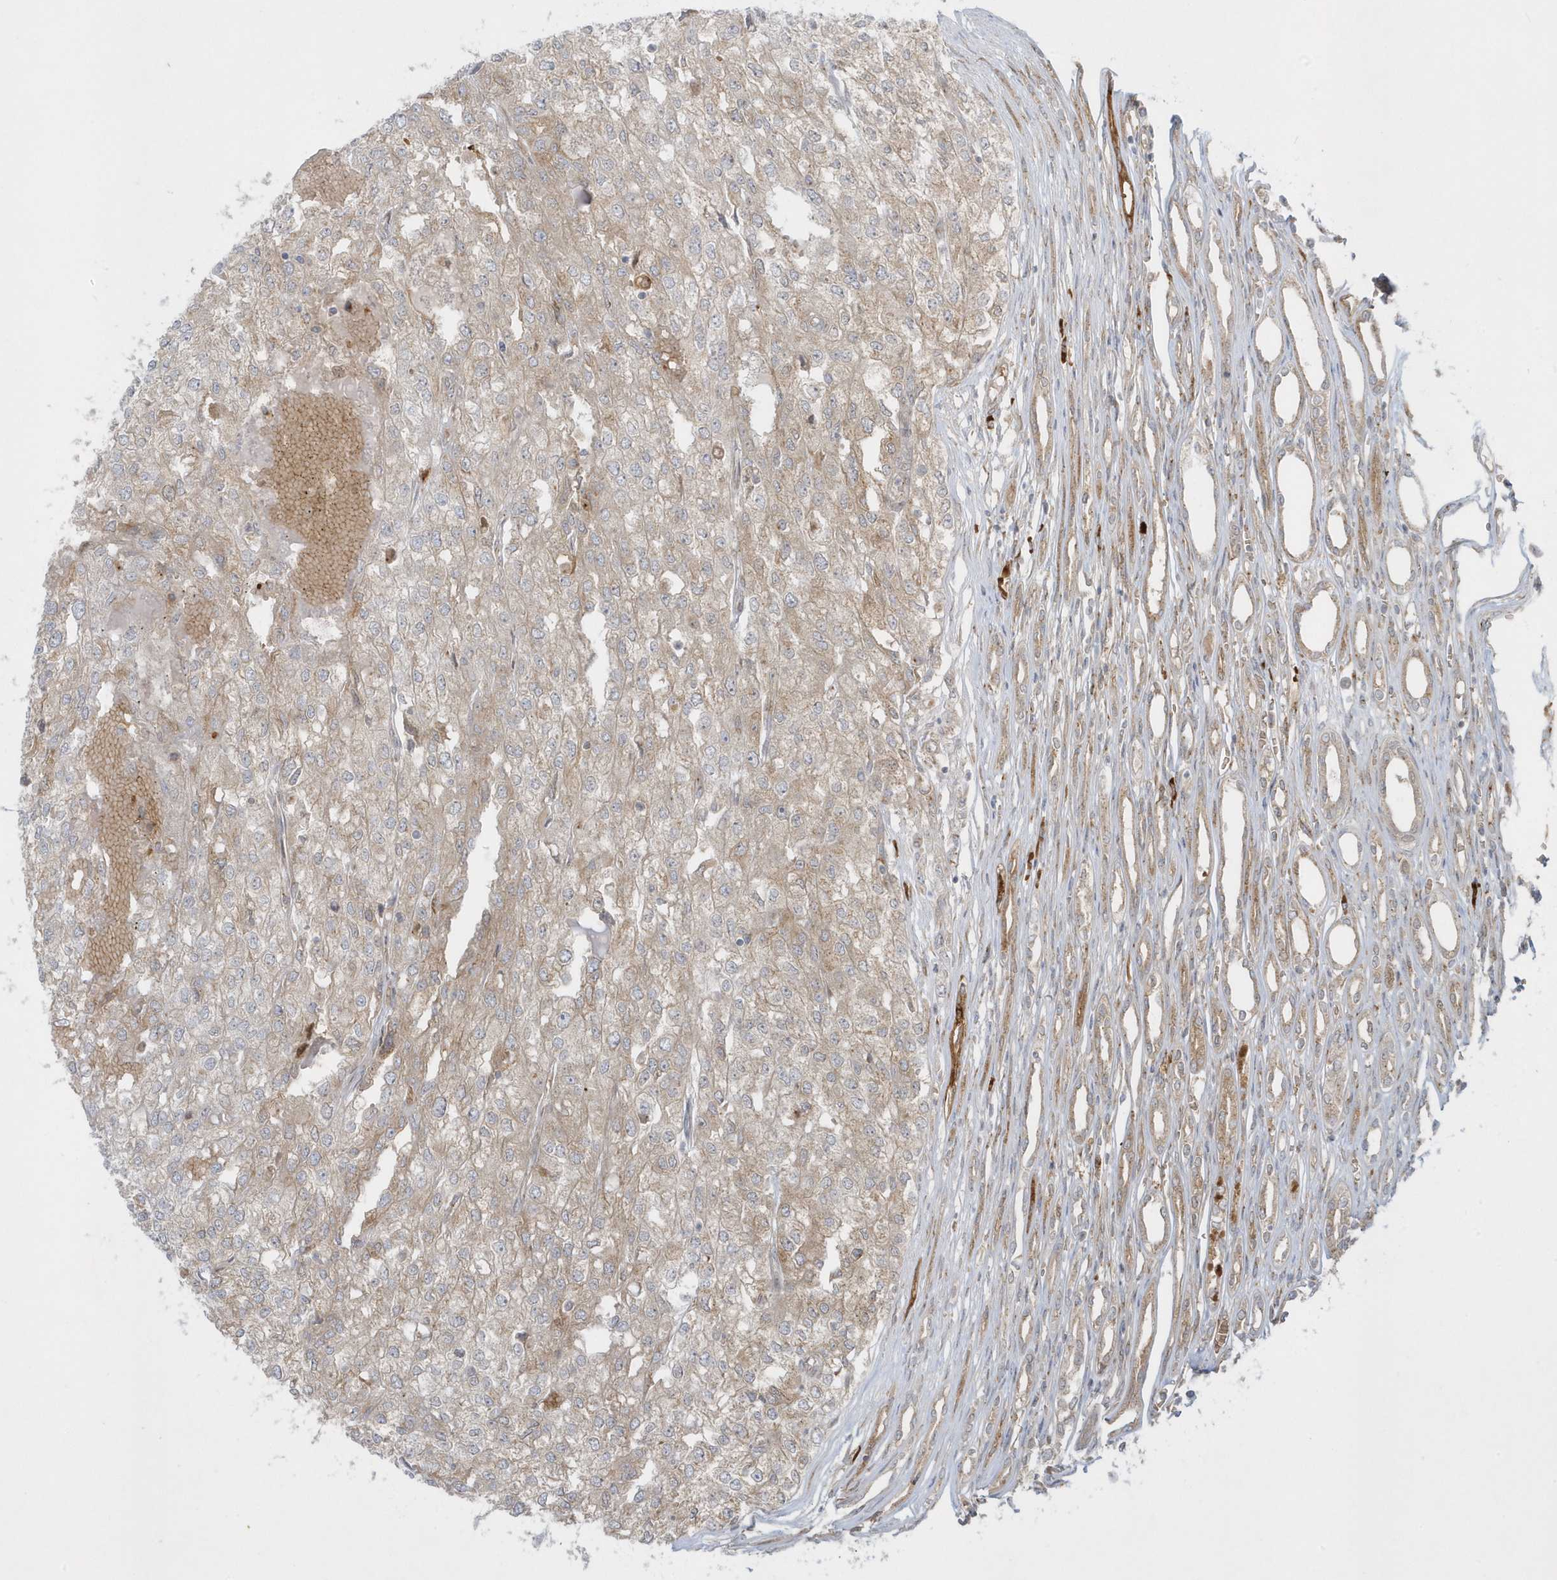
{"staining": {"intensity": "weak", "quantity": "25%-75%", "location": "cytoplasmic/membranous"}, "tissue": "renal cancer", "cell_type": "Tumor cells", "image_type": "cancer", "snomed": [{"axis": "morphology", "description": "Adenocarcinoma, NOS"}, {"axis": "topography", "description": "Kidney"}], "caption": "High-magnification brightfield microscopy of renal cancer stained with DAB (3,3'-diaminobenzidine) (brown) and counterstained with hematoxylin (blue). tumor cells exhibit weak cytoplasmic/membranous positivity is seen in about25%-75% of cells.", "gene": "RPP40", "patient": {"sex": "female", "age": 54}}